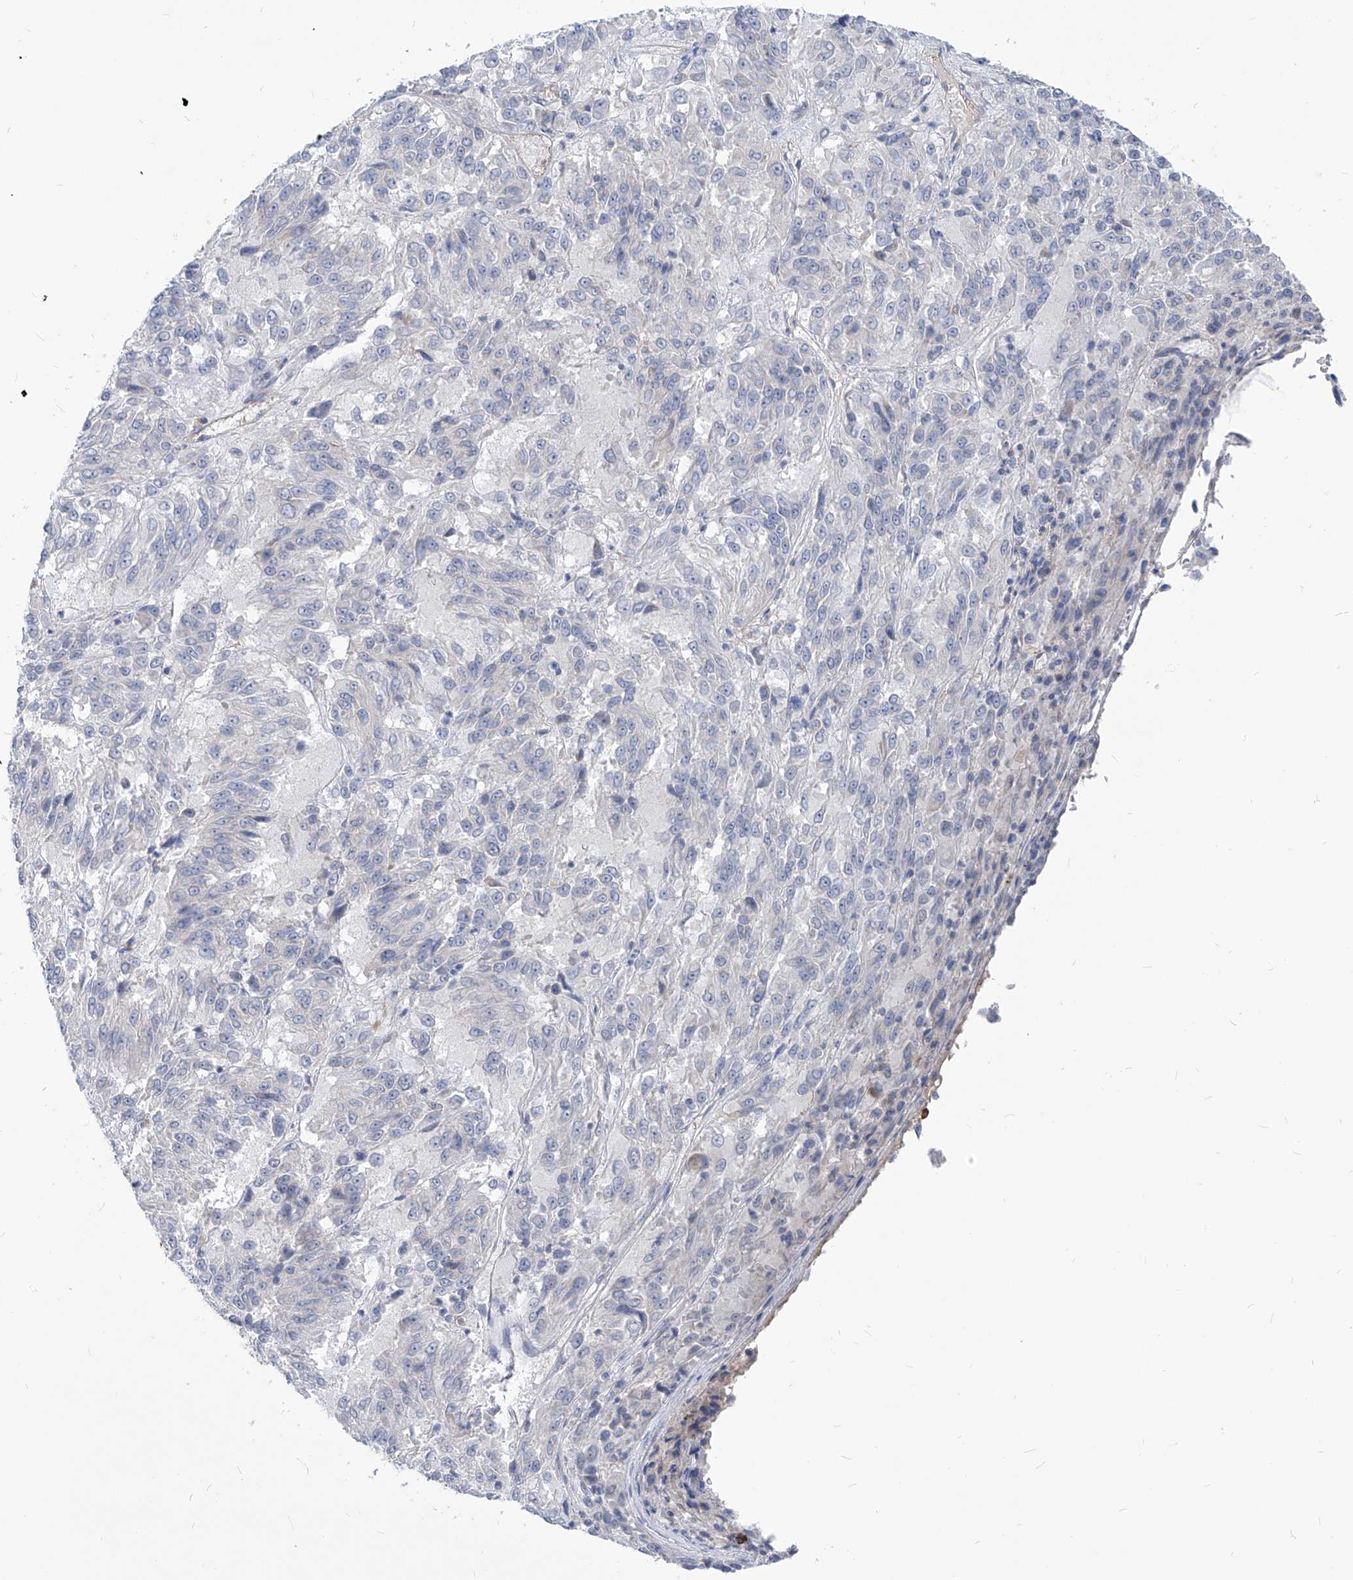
{"staining": {"intensity": "negative", "quantity": "none", "location": "none"}, "tissue": "melanoma", "cell_type": "Tumor cells", "image_type": "cancer", "snomed": [{"axis": "morphology", "description": "Malignant melanoma, Metastatic site"}, {"axis": "topography", "description": "Lung"}], "caption": "There is no significant expression in tumor cells of malignant melanoma (metastatic site).", "gene": "AKAP10", "patient": {"sex": "male", "age": 64}}